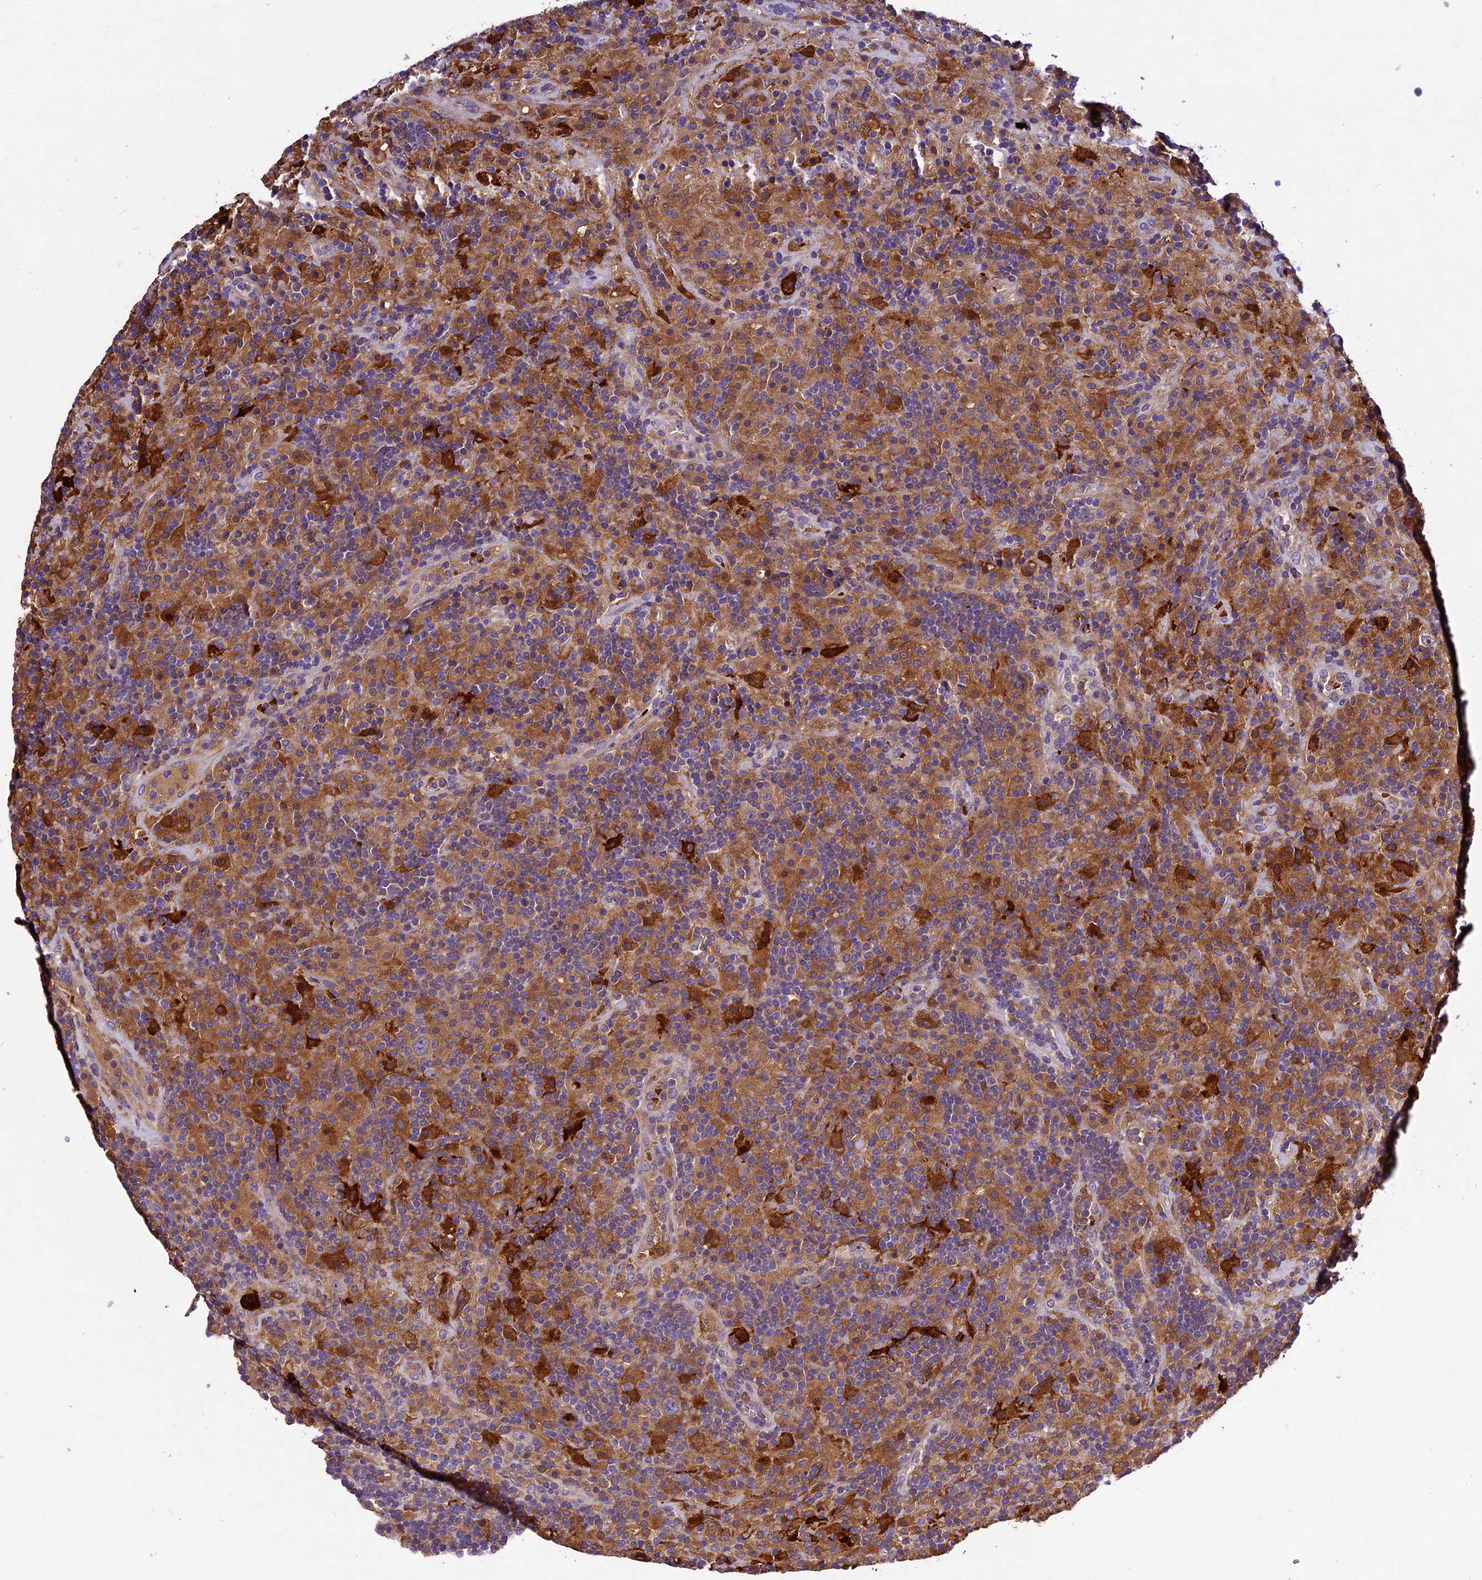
{"staining": {"intensity": "weak", "quantity": "<25%", "location": "cytoplasmic/membranous"}, "tissue": "lymphoma", "cell_type": "Tumor cells", "image_type": "cancer", "snomed": [{"axis": "morphology", "description": "Hodgkin's disease, NOS"}, {"axis": "topography", "description": "Lymph node"}], "caption": "Tumor cells show no significant expression in Hodgkin's disease.", "gene": "CILP2", "patient": {"sex": "male", "age": 70}}